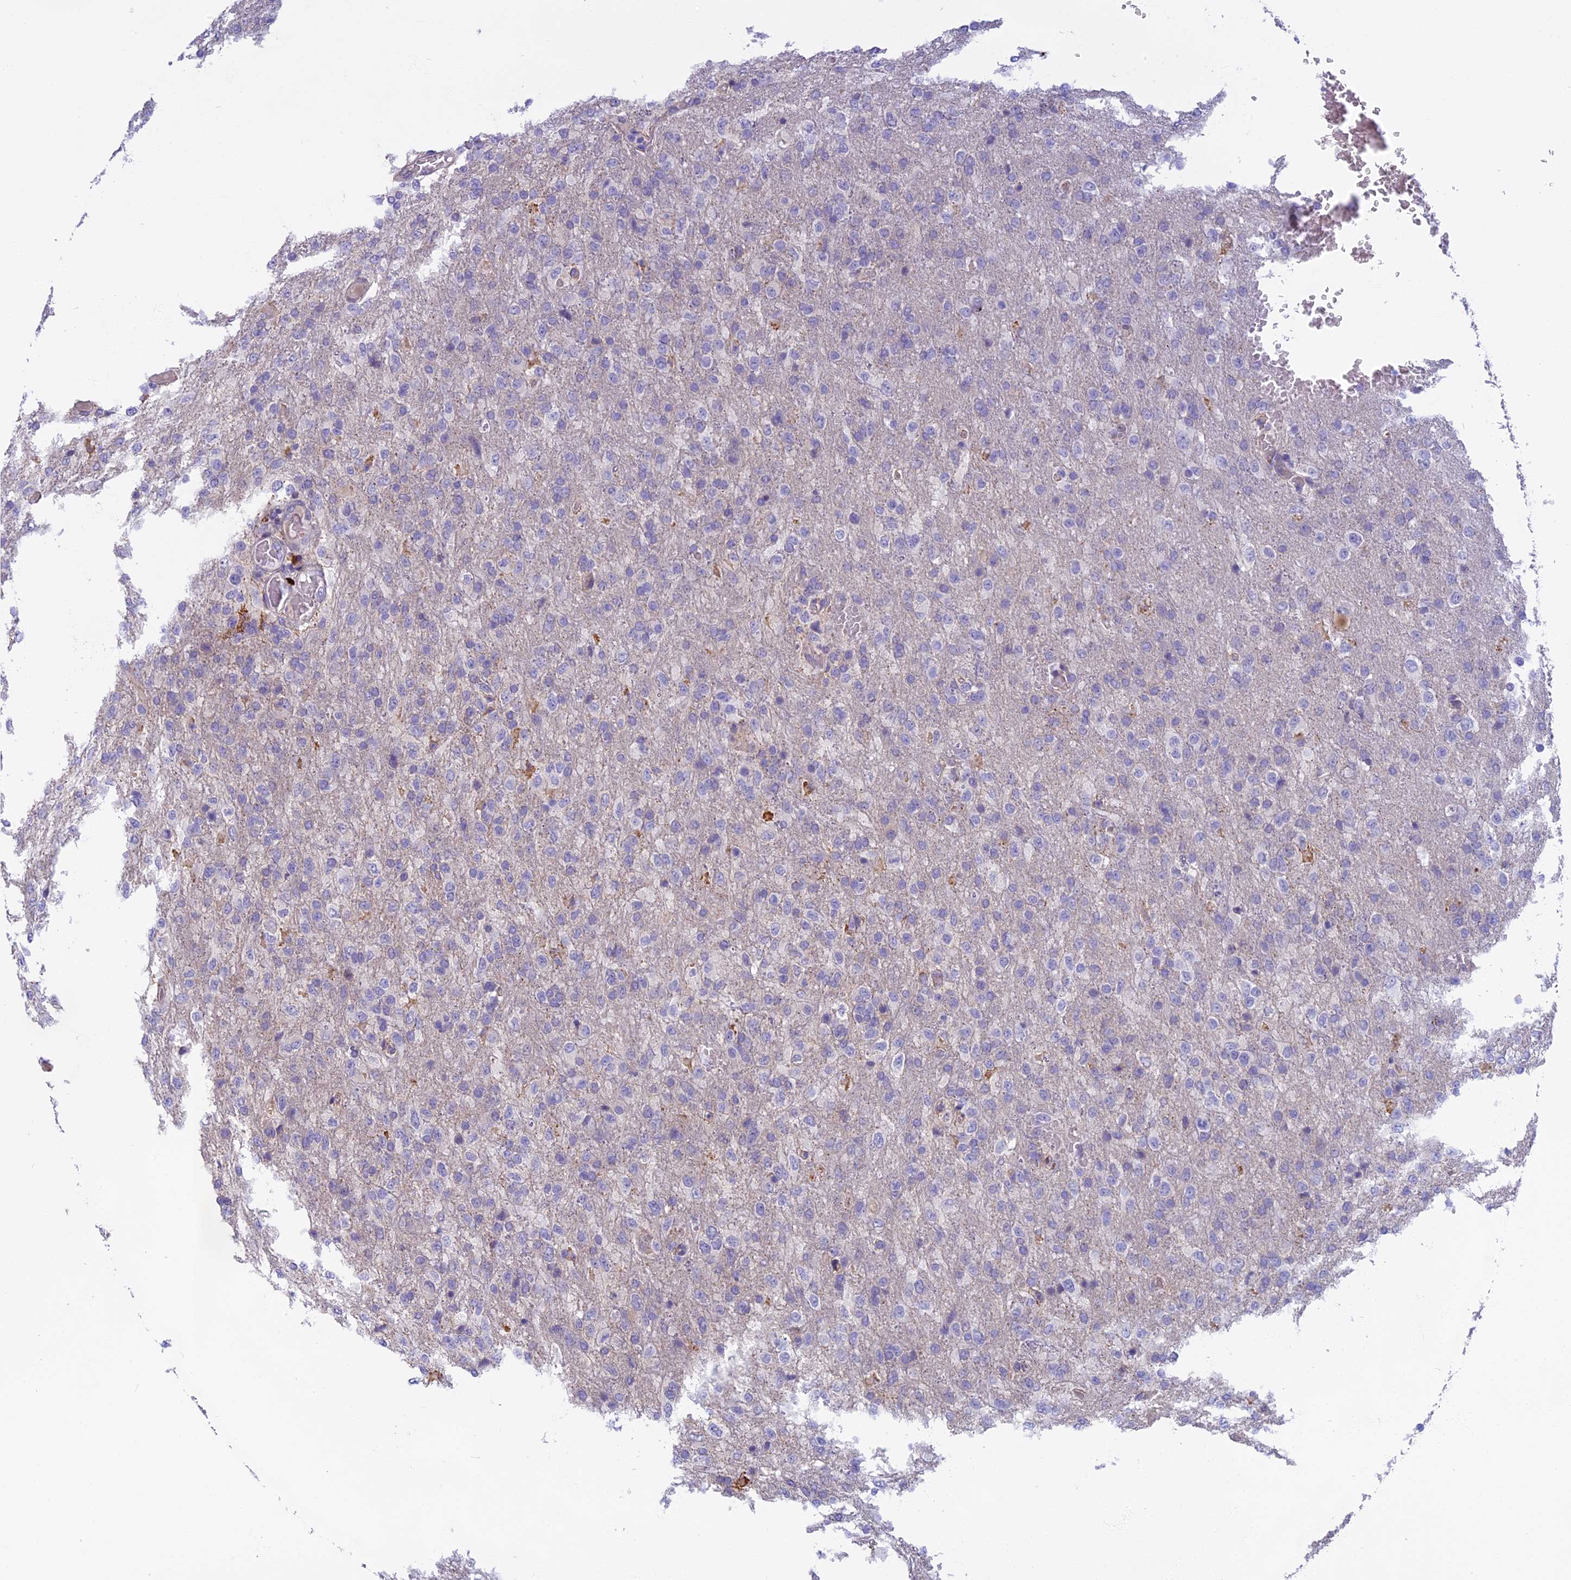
{"staining": {"intensity": "negative", "quantity": "none", "location": "none"}, "tissue": "glioma", "cell_type": "Tumor cells", "image_type": "cancer", "snomed": [{"axis": "morphology", "description": "Glioma, malignant, High grade"}, {"axis": "topography", "description": "Brain"}], "caption": "High-grade glioma (malignant) was stained to show a protein in brown. There is no significant expression in tumor cells.", "gene": "SEMA7A", "patient": {"sex": "female", "age": 74}}